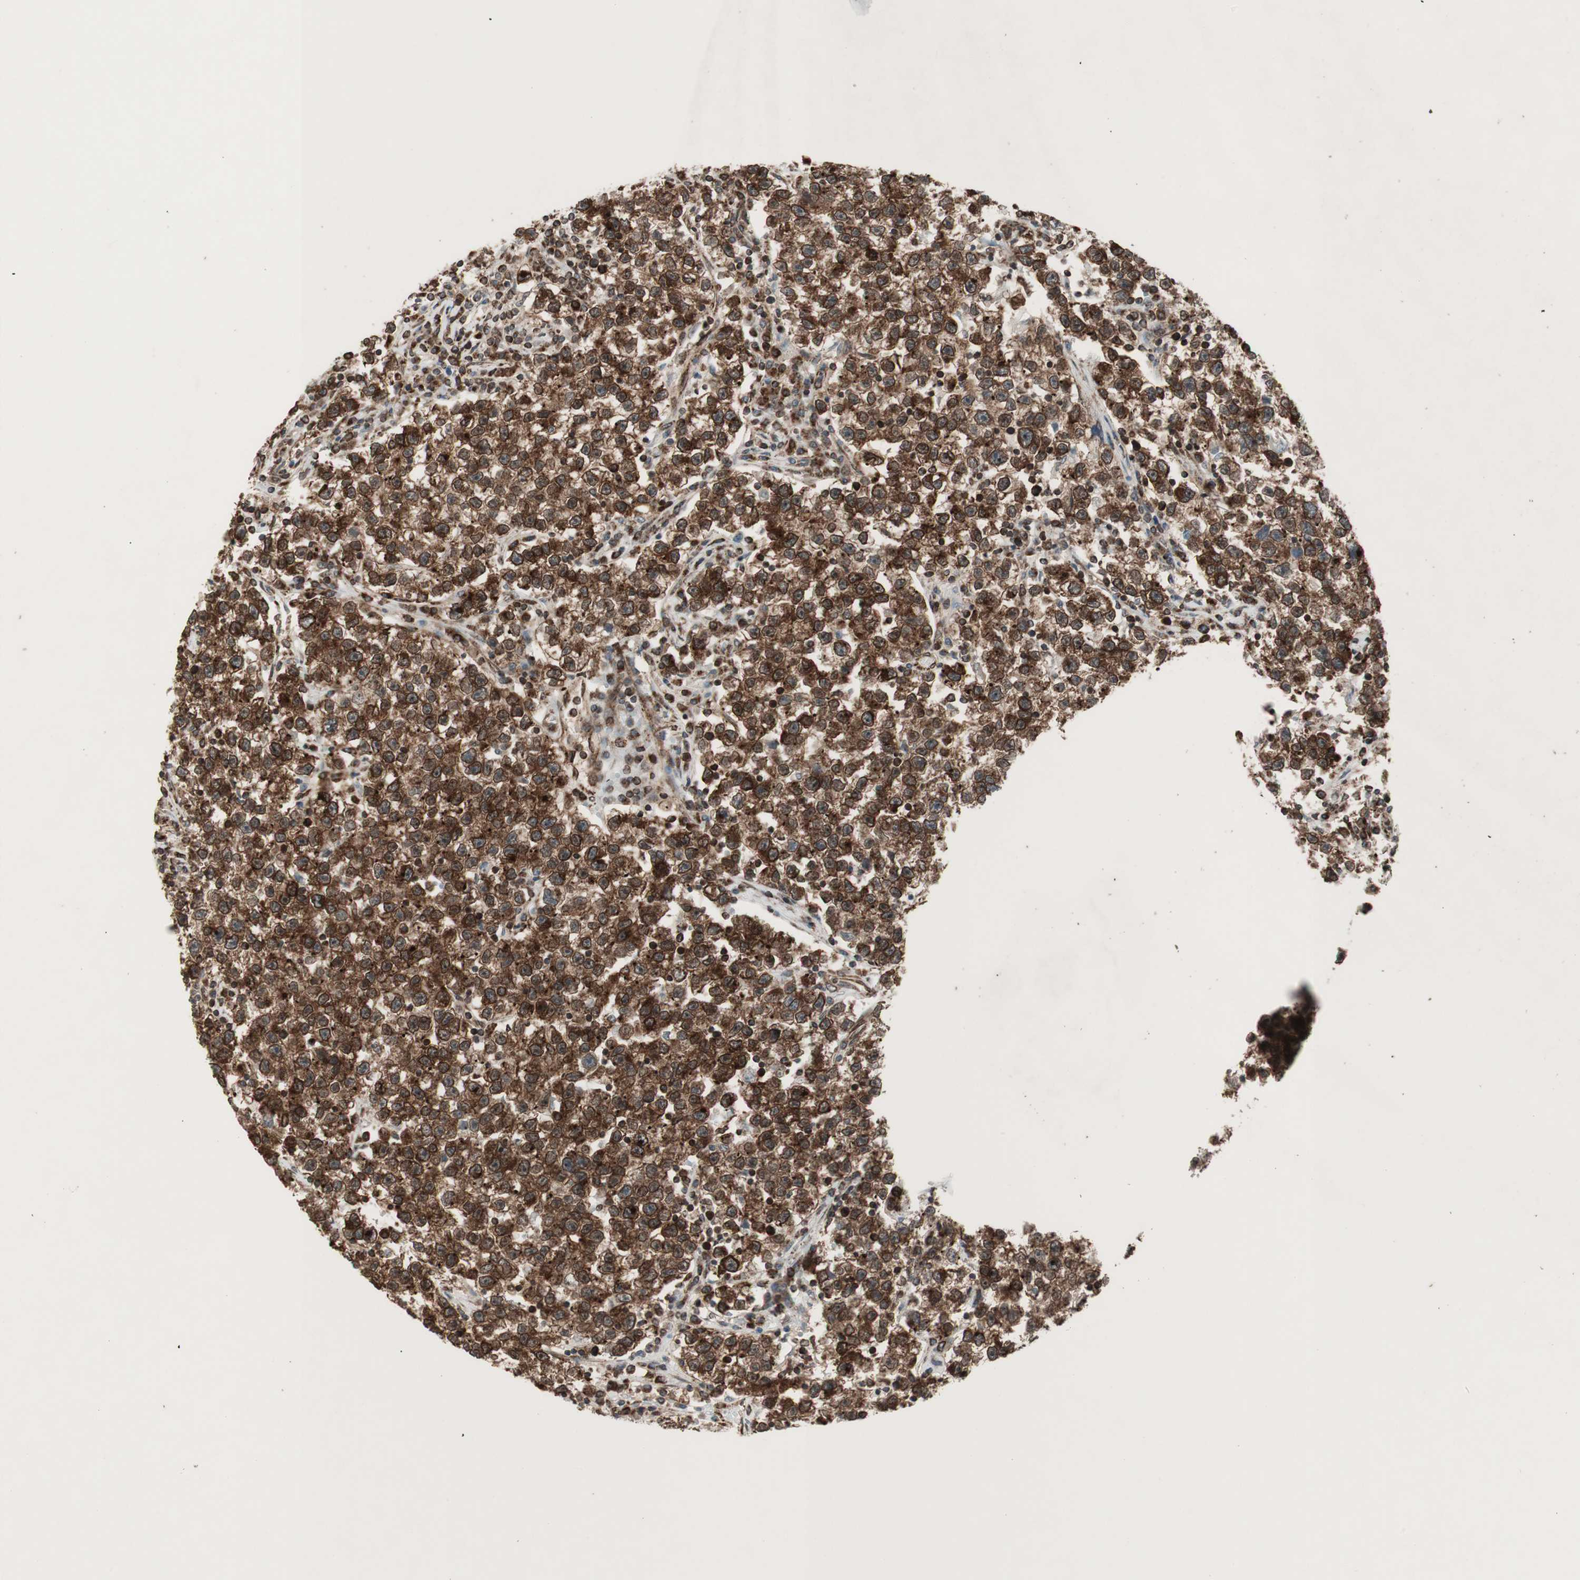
{"staining": {"intensity": "strong", "quantity": ">75%", "location": "cytoplasmic/membranous,nuclear"}, "tissue": "testis cancer", "cell_type": "Tumor cells", "image_type": "cancer", "snomed": [{"axis": "morphology", "description": "Seminoma, NOS"}, {"axis": "topography", "description": "Testis"}], "caption": "Immunohistochemical staining of testis seminoma demonstrates high levels of strong cytoplasmic/membranous and nuclear expression in about >75% of tumor cells. The protein of interest is stained brown, and the nuclei are stained in blue (DAB IHC with brightfield microscopy, high magnification).", "gene": "NUP62", "patient": {"sex": "male", "age": 22}}